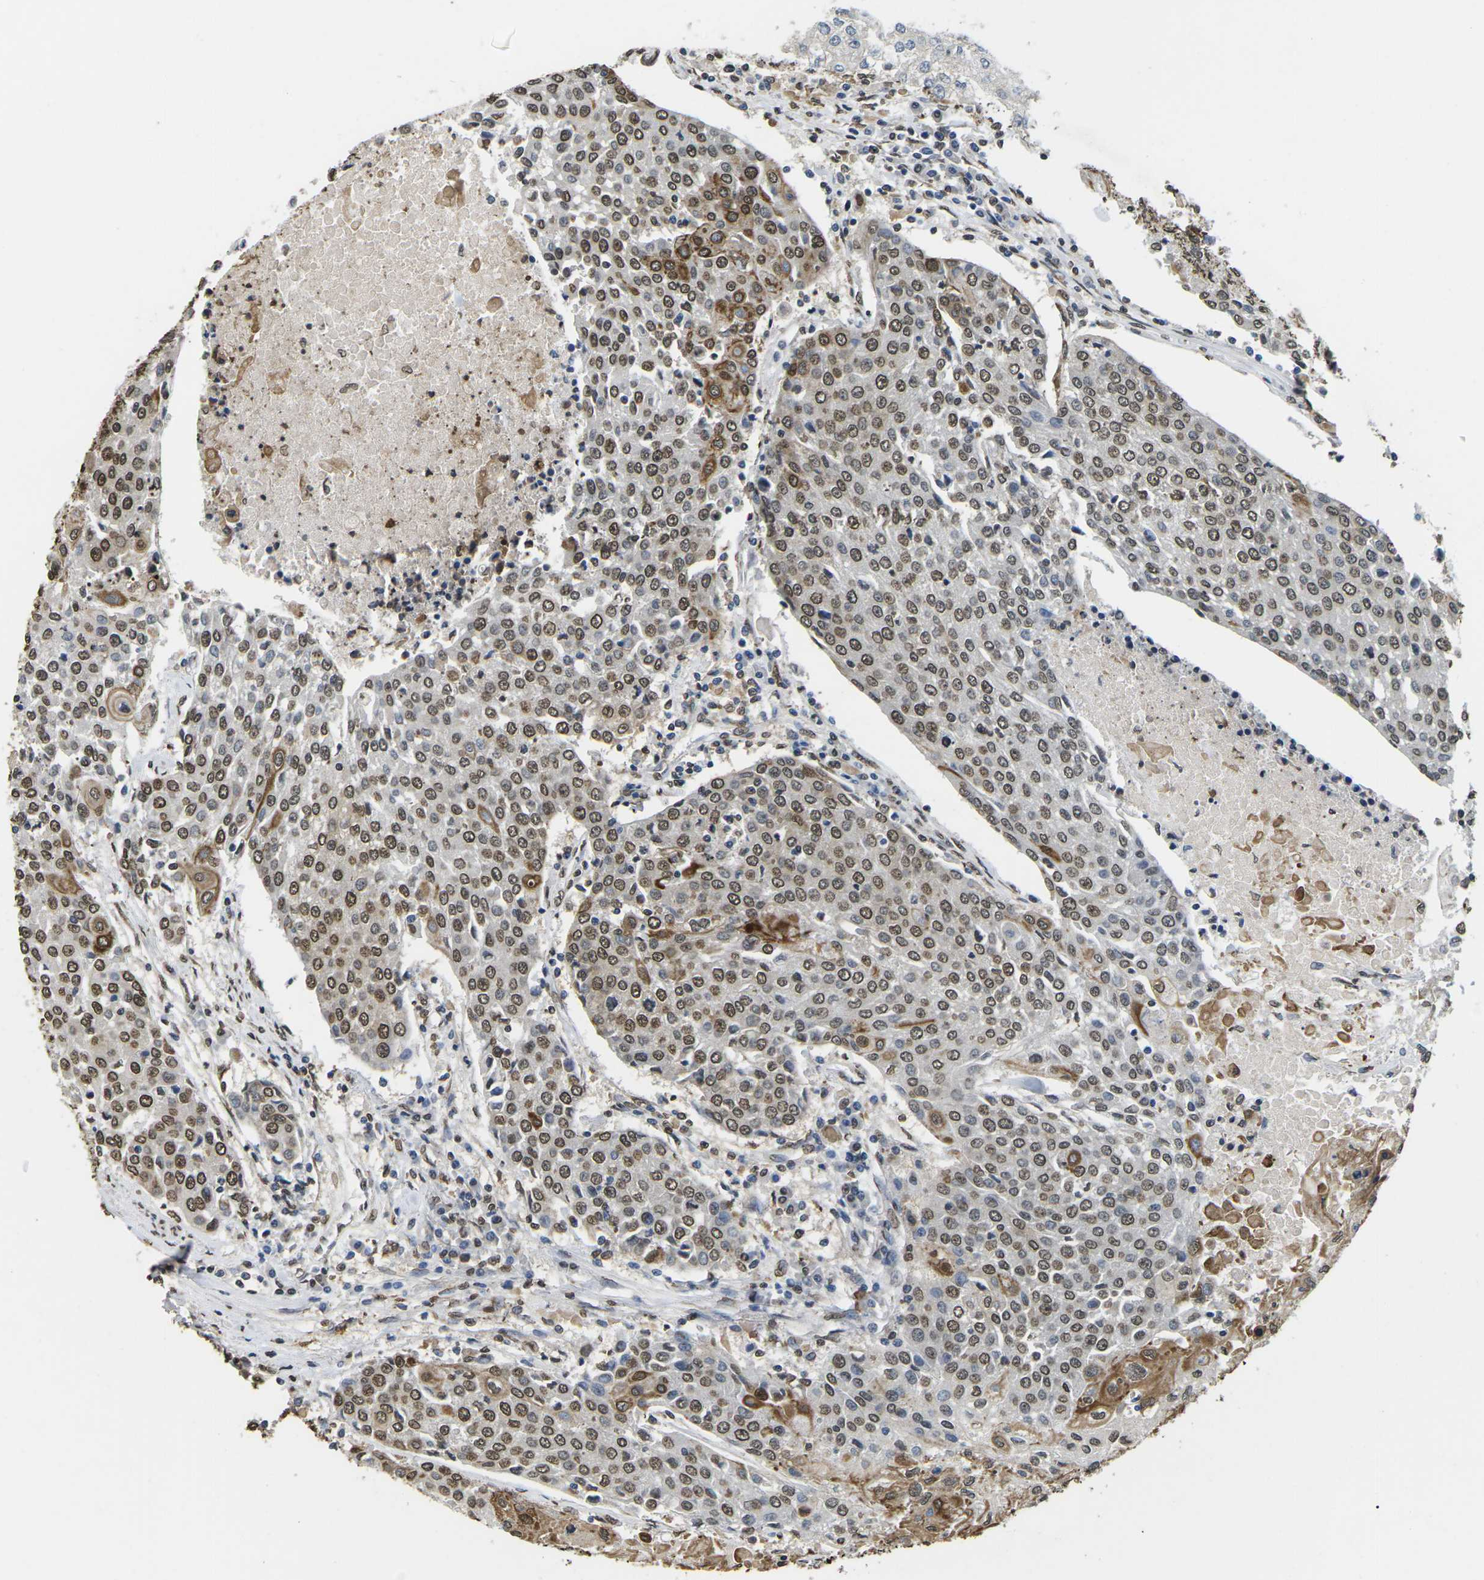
{"staining": {"intensity": "moderate", "quantity": ">75%", "location": "nuclear"}, "tissue": "urothelial cancer", "cell_type": "Tumor cells", "image_type": "cancer", "snomed": [{"axis": "morphology", "description": "Urothelial carcinoma, High grade"}, {"axis": "topography", "description": "Urinary bladder"}], "caption": "A high-resolution histopathology image shows IHC staining of high-grade urothelial carcinoma, which exhibits moderate nuclear expression in approximately >75% of tumor cells.", "gene": "SCNN1B", "patient": {"sex": "female", "age": 85}}